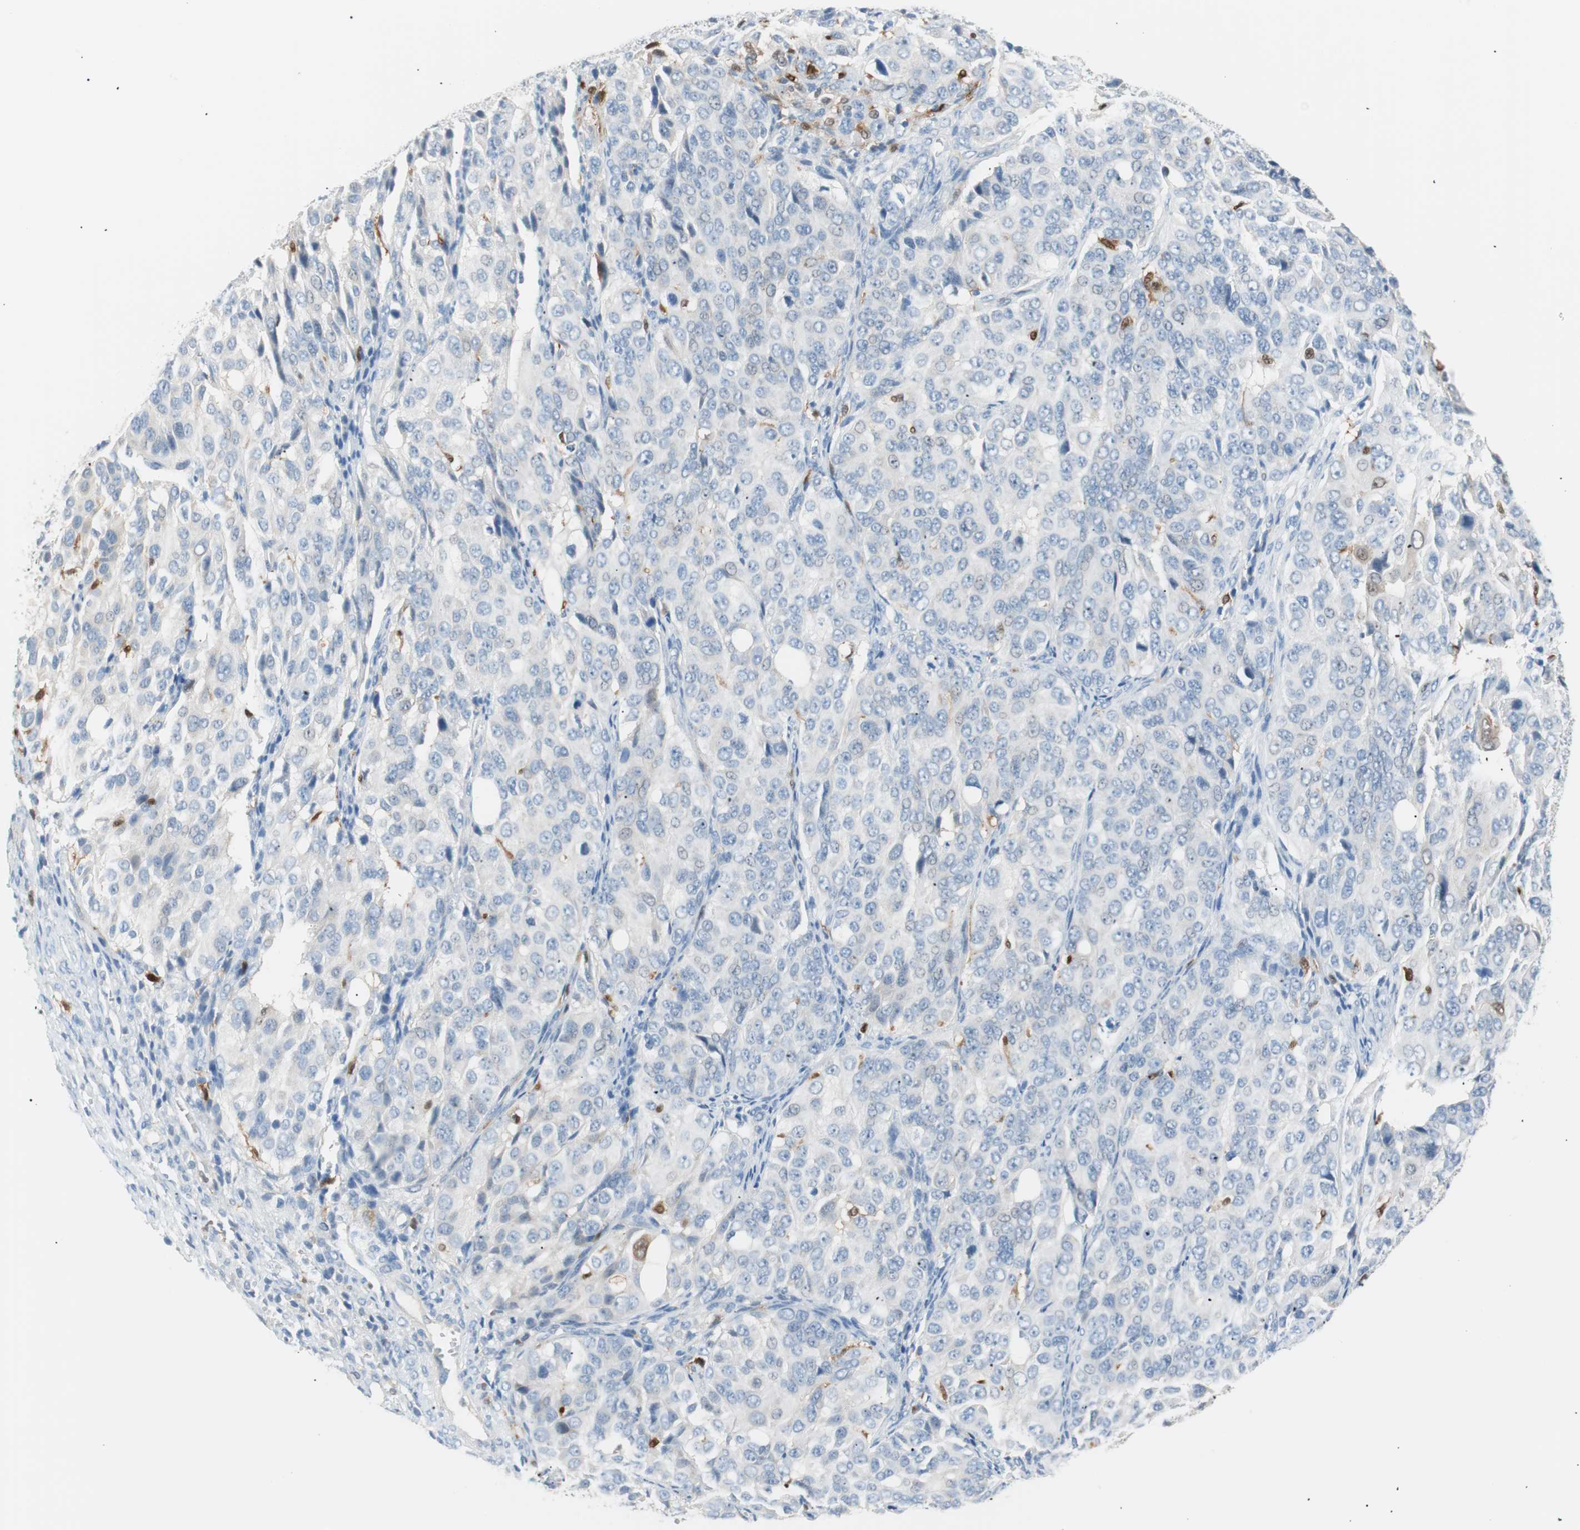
{"staining": {"intensity": "negative", "quantity": "none", "location": "none"}, "tissue": "ovarian cancer", "cell_type": "Tumor cells", "image_type": "cancer", "snomed": [{"axis": "morphology", "description": "Carcinoma, endometroid"}, {"axis": "topography", "description": "Ovary"}], "caption": "Immunohistochemistry (IHC) of human endometroid carcinoma (ovarian) demonstrates no expression in tumor cells.", "gene": "IL18", "patient": {"sex": "female", "age": 51}}